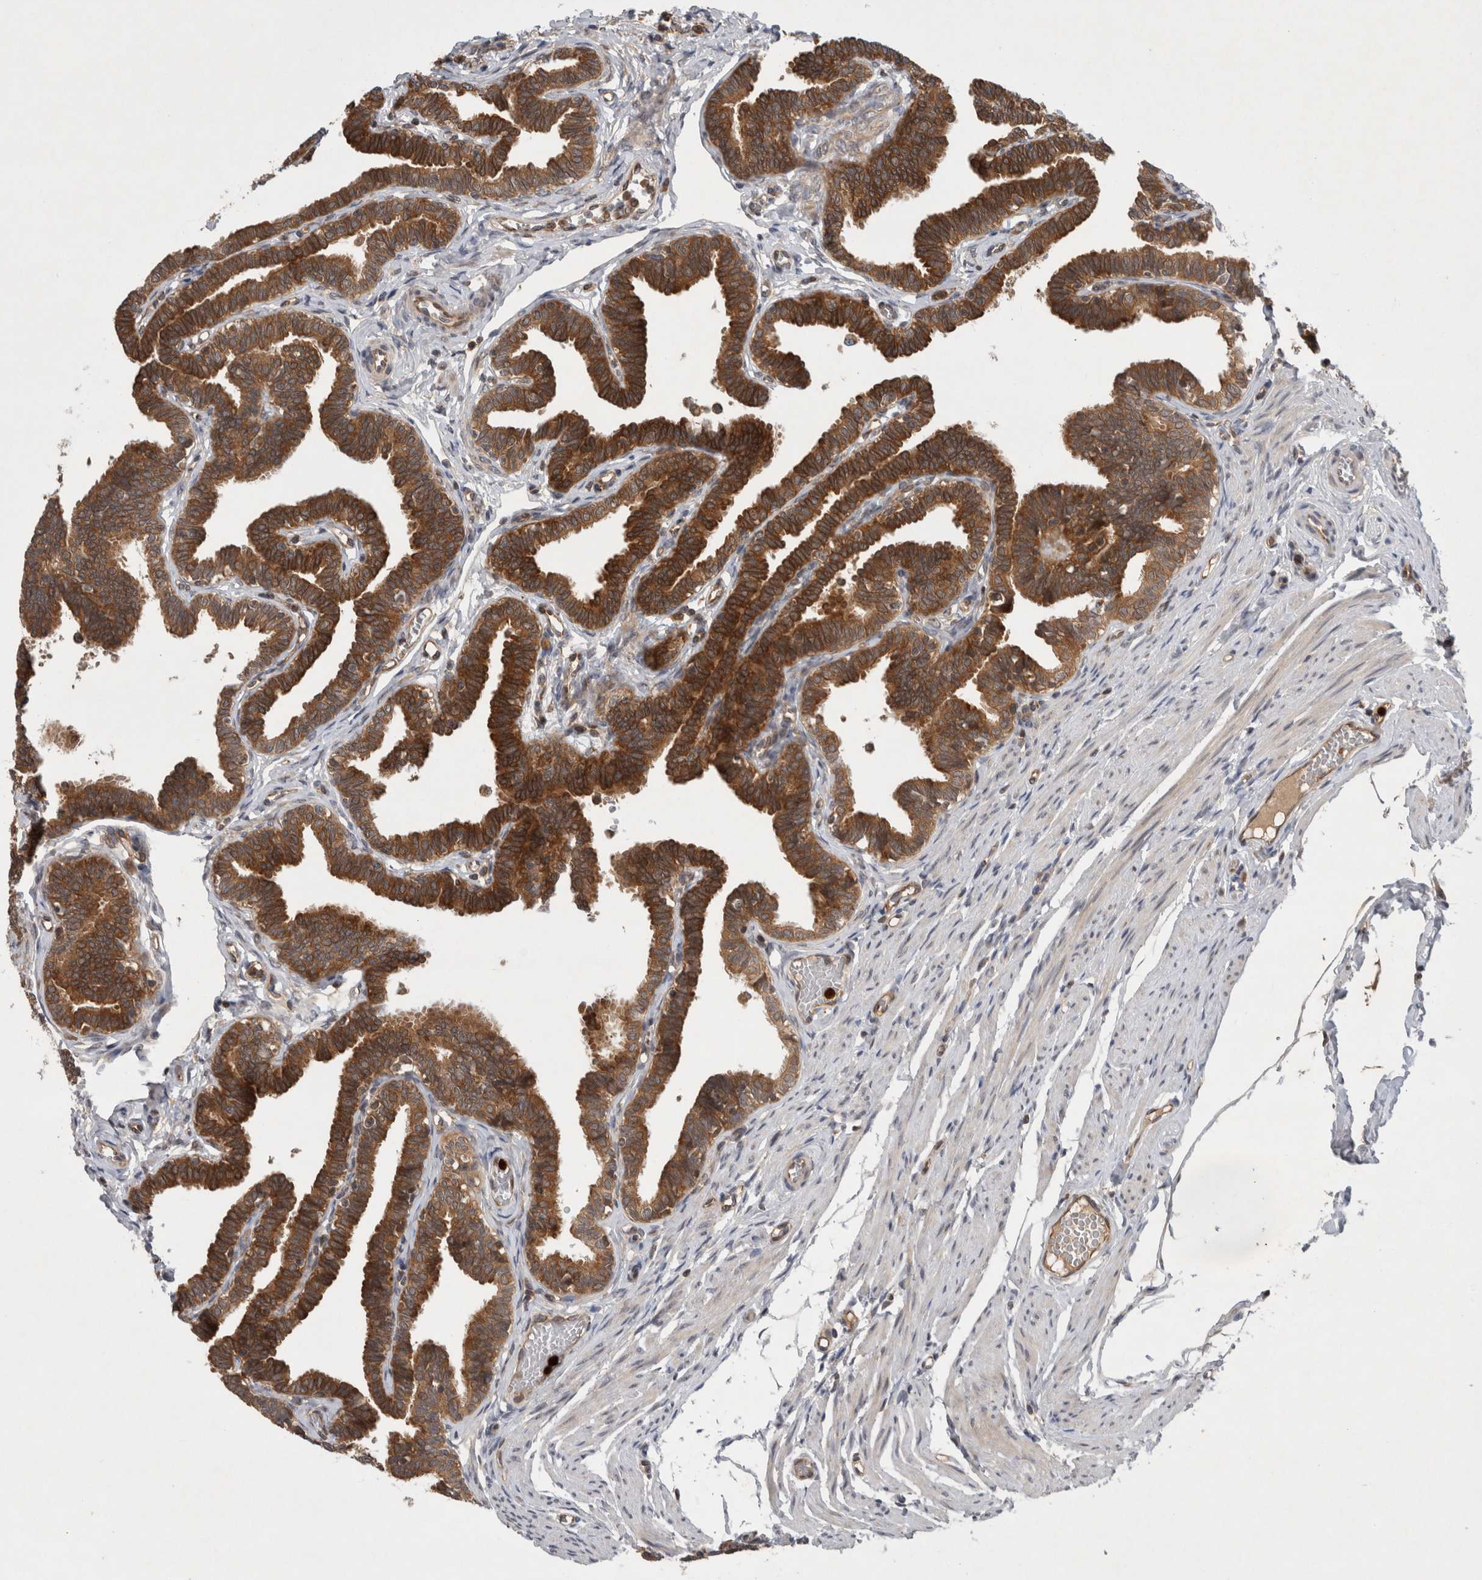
{"staining": {"intensity": "strong", "quantity": ">75%", "location": "cytoplasmic/membranous"}, "tissue": "fallopian tube", "cell_type": "Glandular cells", "image_type": "normal", "snomed": [{"axis": "morphology", "description": "Normal tissue, NOS"}, {"axis": "topography", "description": "Fallopian tube"}, {"axis": "topography", "description": "Ovary"}], "caption": "Normal fallopian tube exhibits strong cytoplasmic/membranous expression in approximately >75% of glandular cells, visualized by immunohistochemistry. The staining was performed using DAB (3,3'-diaminobenzidine) to visualize the protein expression in brown, while the nuclei were stained in blue with hematoxylin (Magnification: 20x).", "gene": "PDCD2", "patient": {"sex": "female", "age": 23}}